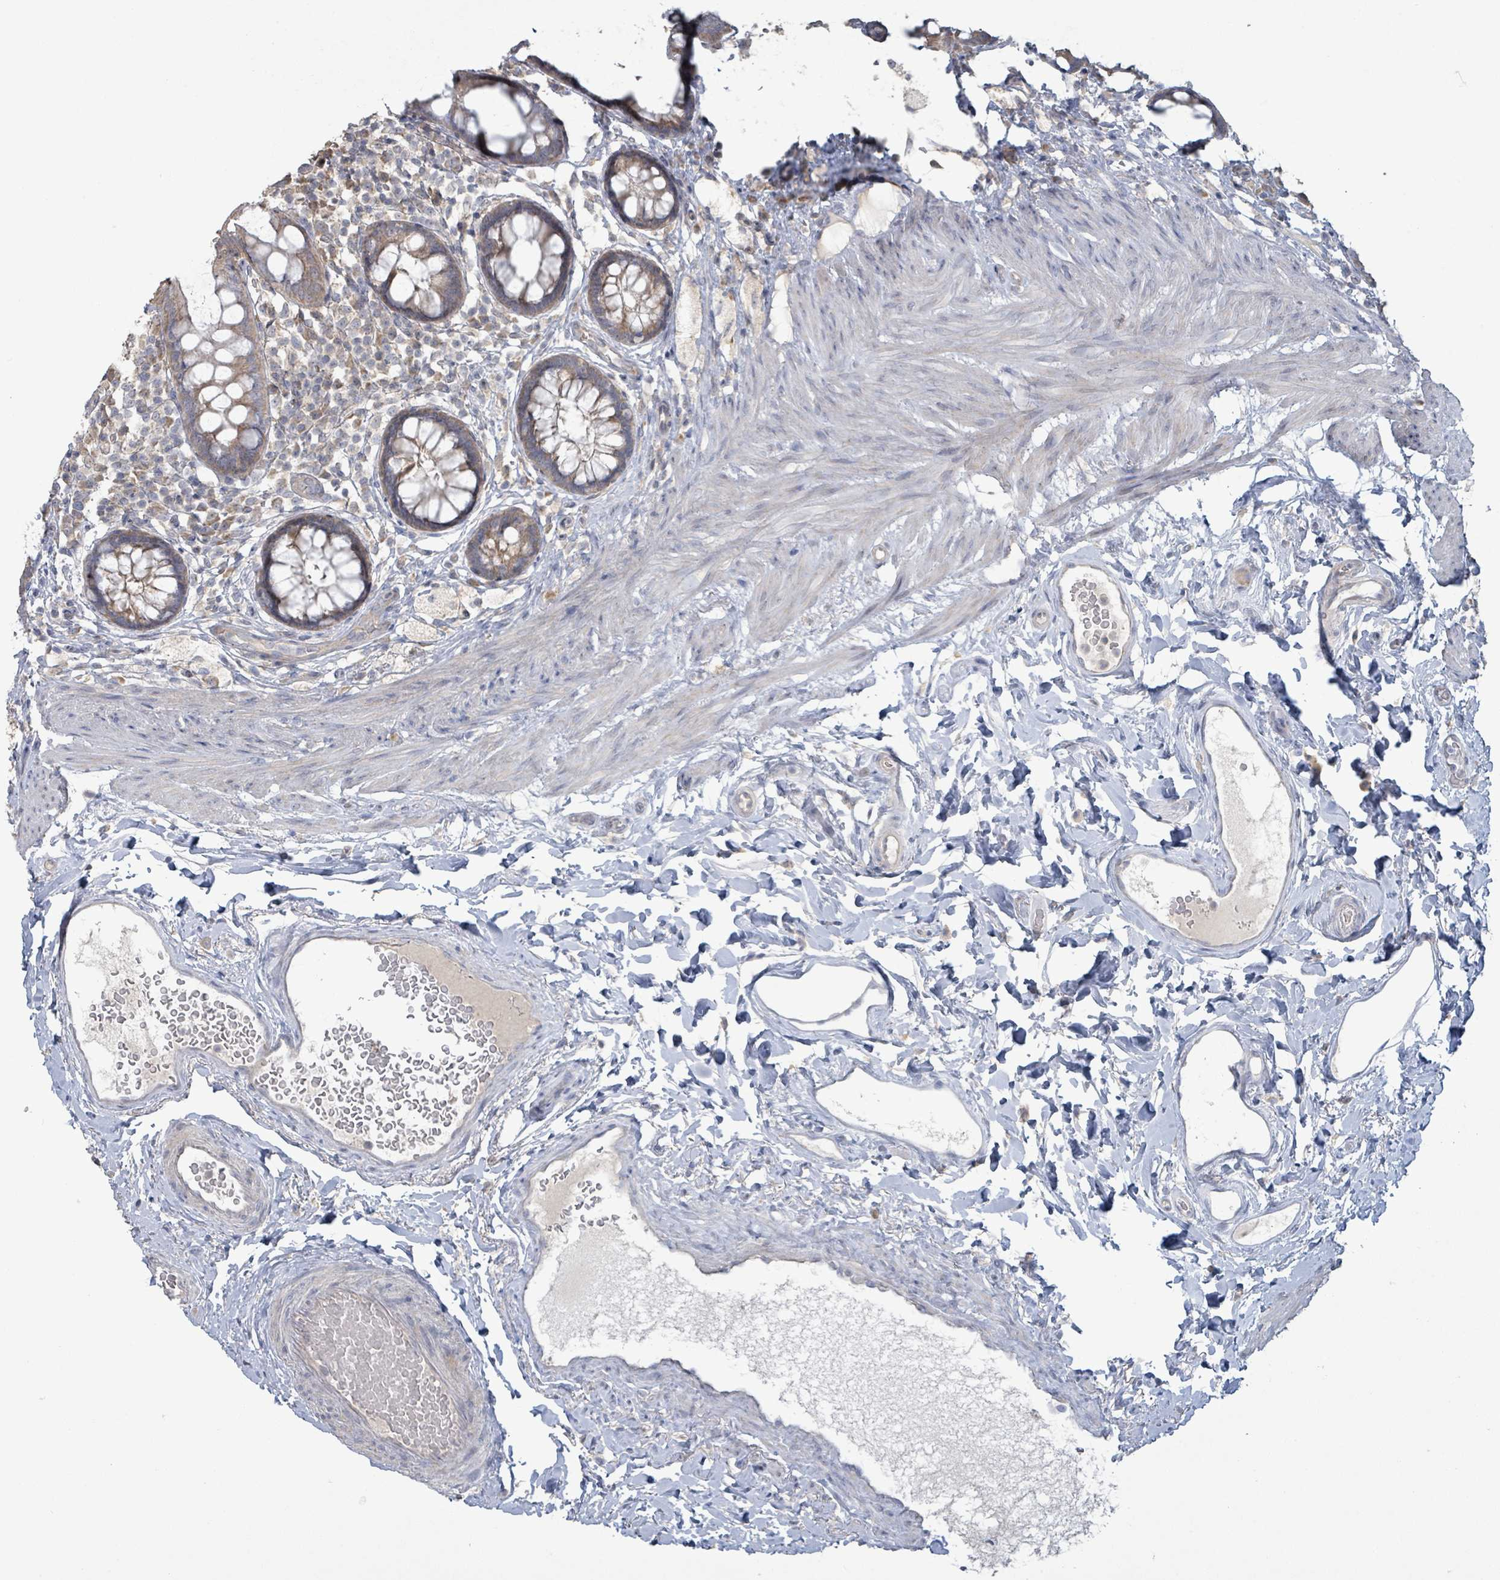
{"staining": {"intensity": "moderate", "quantity": "25%-75%", "location": "cytoplasmic/membranous"}, "tissue": "rectum", "cell_type": "Glandular cells", "image_type": "normal", "snomed": [{"axis": "morphology", "description": "Normal tissue, NOS"}, {"axis": "topography", "description": "Rectum"}, {"axis": "topography", "description": "Peripheral nerve tissue"}], "caption": "DAB immunohistochemical staining of unremarkable human rectum demonstrates moderate cytoplasmic/membranous protein staining in about 25%-75% of glandular cells.", "gene": "RPL32", "patient": {"sex": "female", "age": 69}}